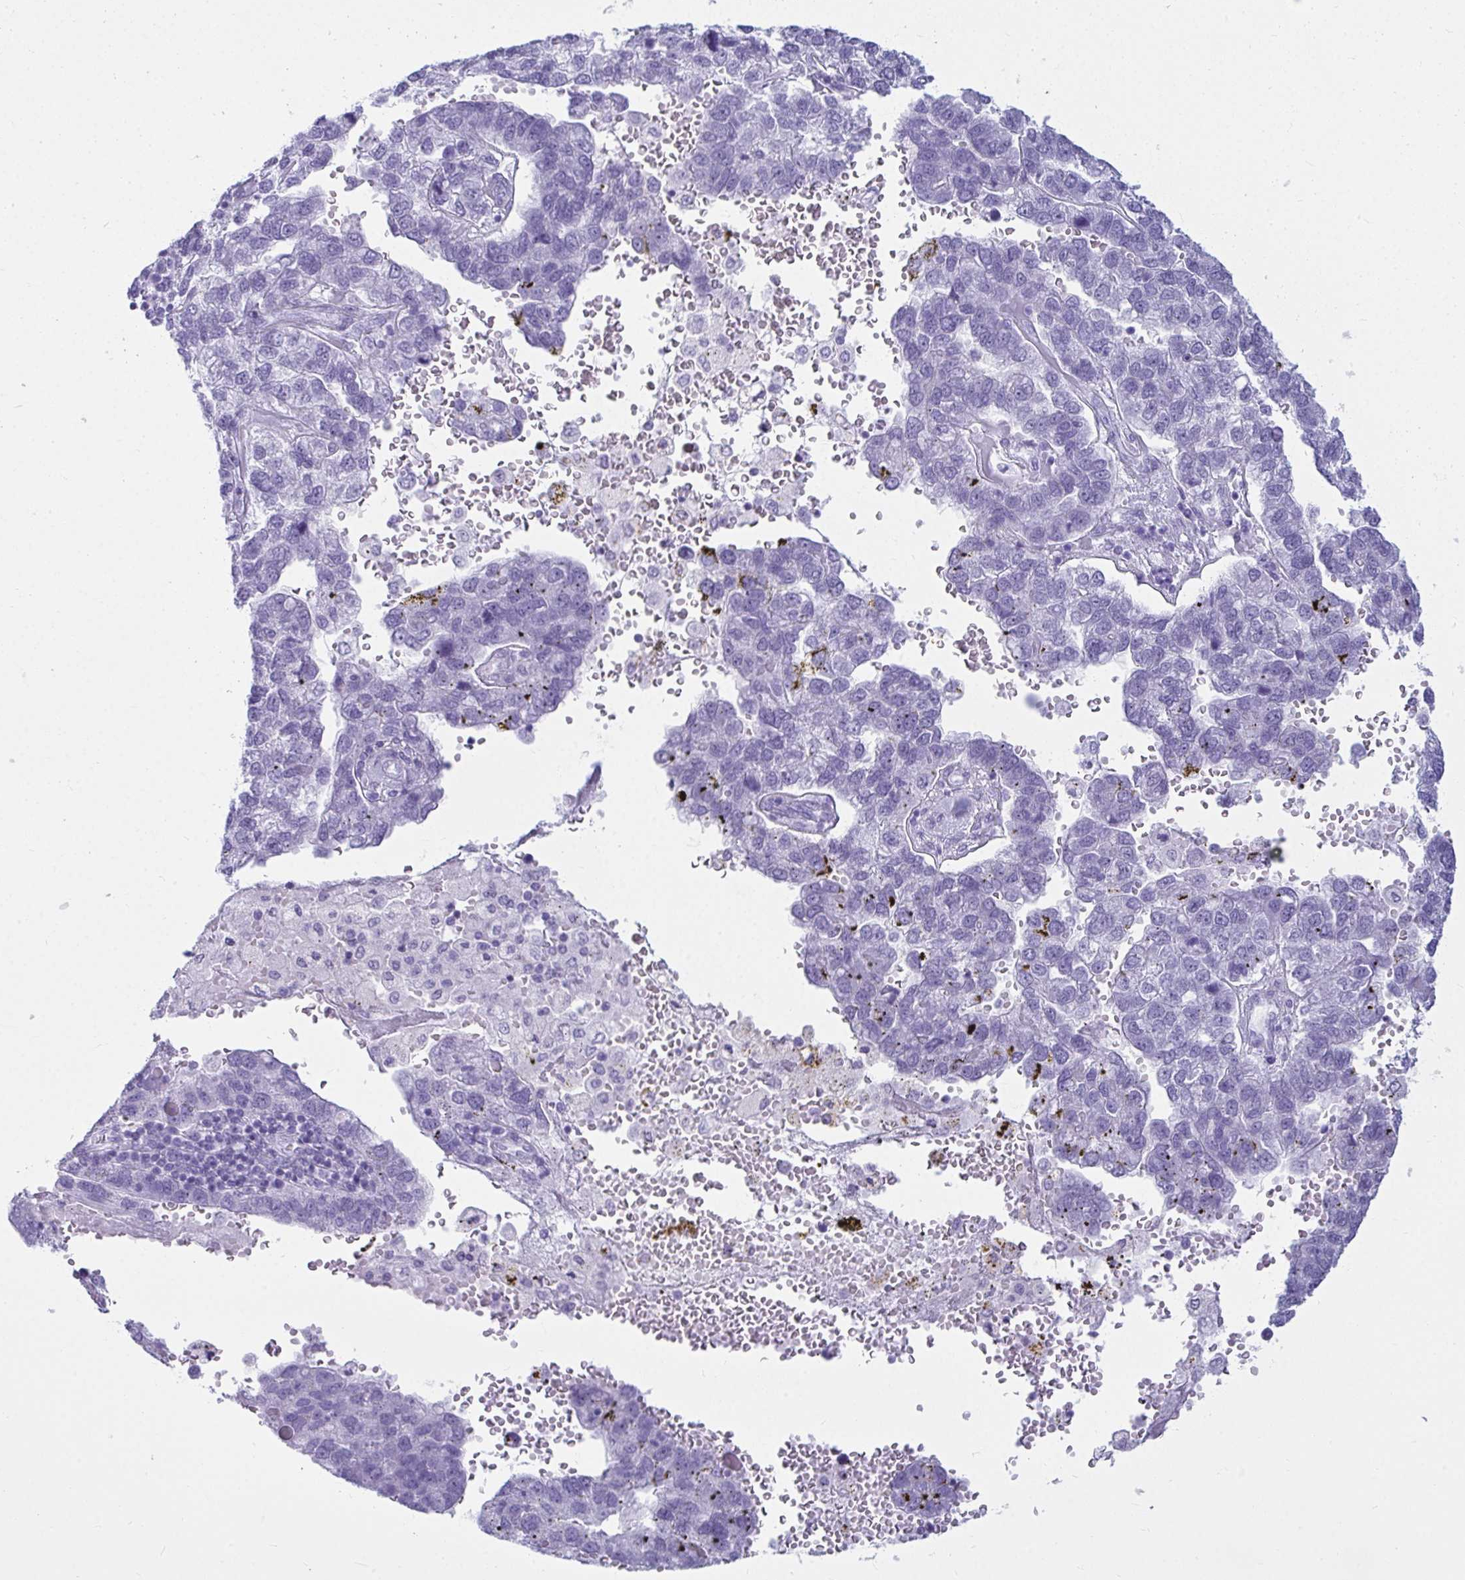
{"staining": {"intensity": "negative", "quantity": "none", "location": "none"}, "tissue": "pancreatic cancer", "cell_type": "Tumor cells", "image_type": "cancer", "snomed": [{"axis": "morphology", "description": "Adenocarcinoma, NOS"}, {"axis": "topography", "description": "Pancreas"}], "caption": "Immunohistochemical staining of pancreatic adenocarcinoma reveals no significant staining in tumor cells. The staining was performed using DAB to visualize the protein expression in brown, while the nuclei were stained in blue with hematoxylin (Magnification: 20x).", "gene": "CLGN", "patient": {"sex": "female", "age": 61}}